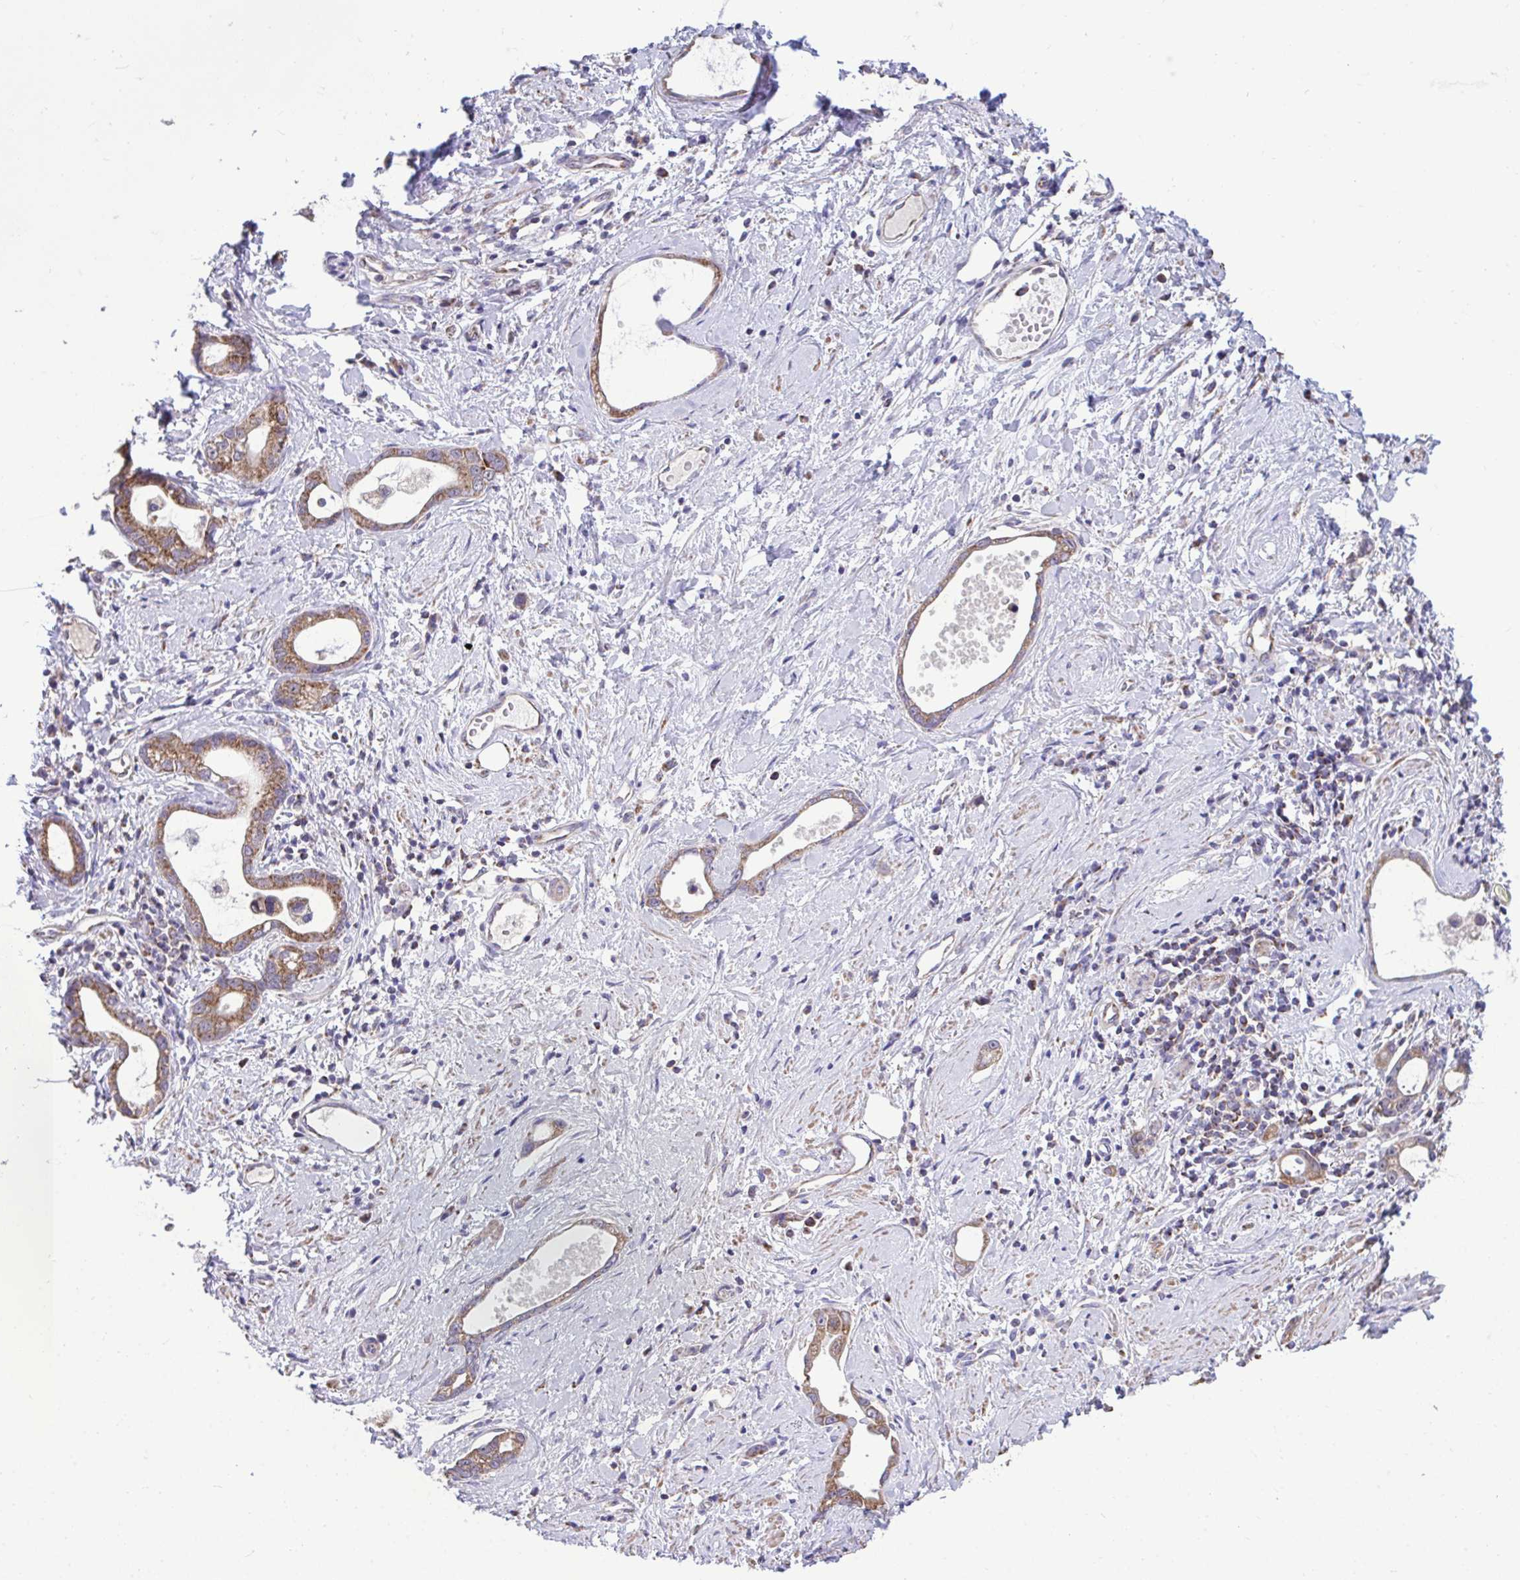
{"staining": {"intensity": "moderate", "quantity": ">75%", "location": "cytoplasmic/membranous"}, "tissue": "stomach cancer", "cell_type": "Tumor cells", "image_type": "cancer", "snomed": [{"axis": "morphology", "description": "Adenocarcinoma, NOS"}, {"axis": "topography", "description": "Stomach"}], "caption": "A high-resolution photomicrograph shows immunohistochemistry staining of stomach cancer, which shows moderate cytoplasmic/membranous staining in about >75% of tumor cells. The staining was performed using DAB, with brown indicating positive protein expression. Nuclei are stained blue with hematoxylin.", "gene": "SARS2", "patient": {"sex": "male", "age": 55}}